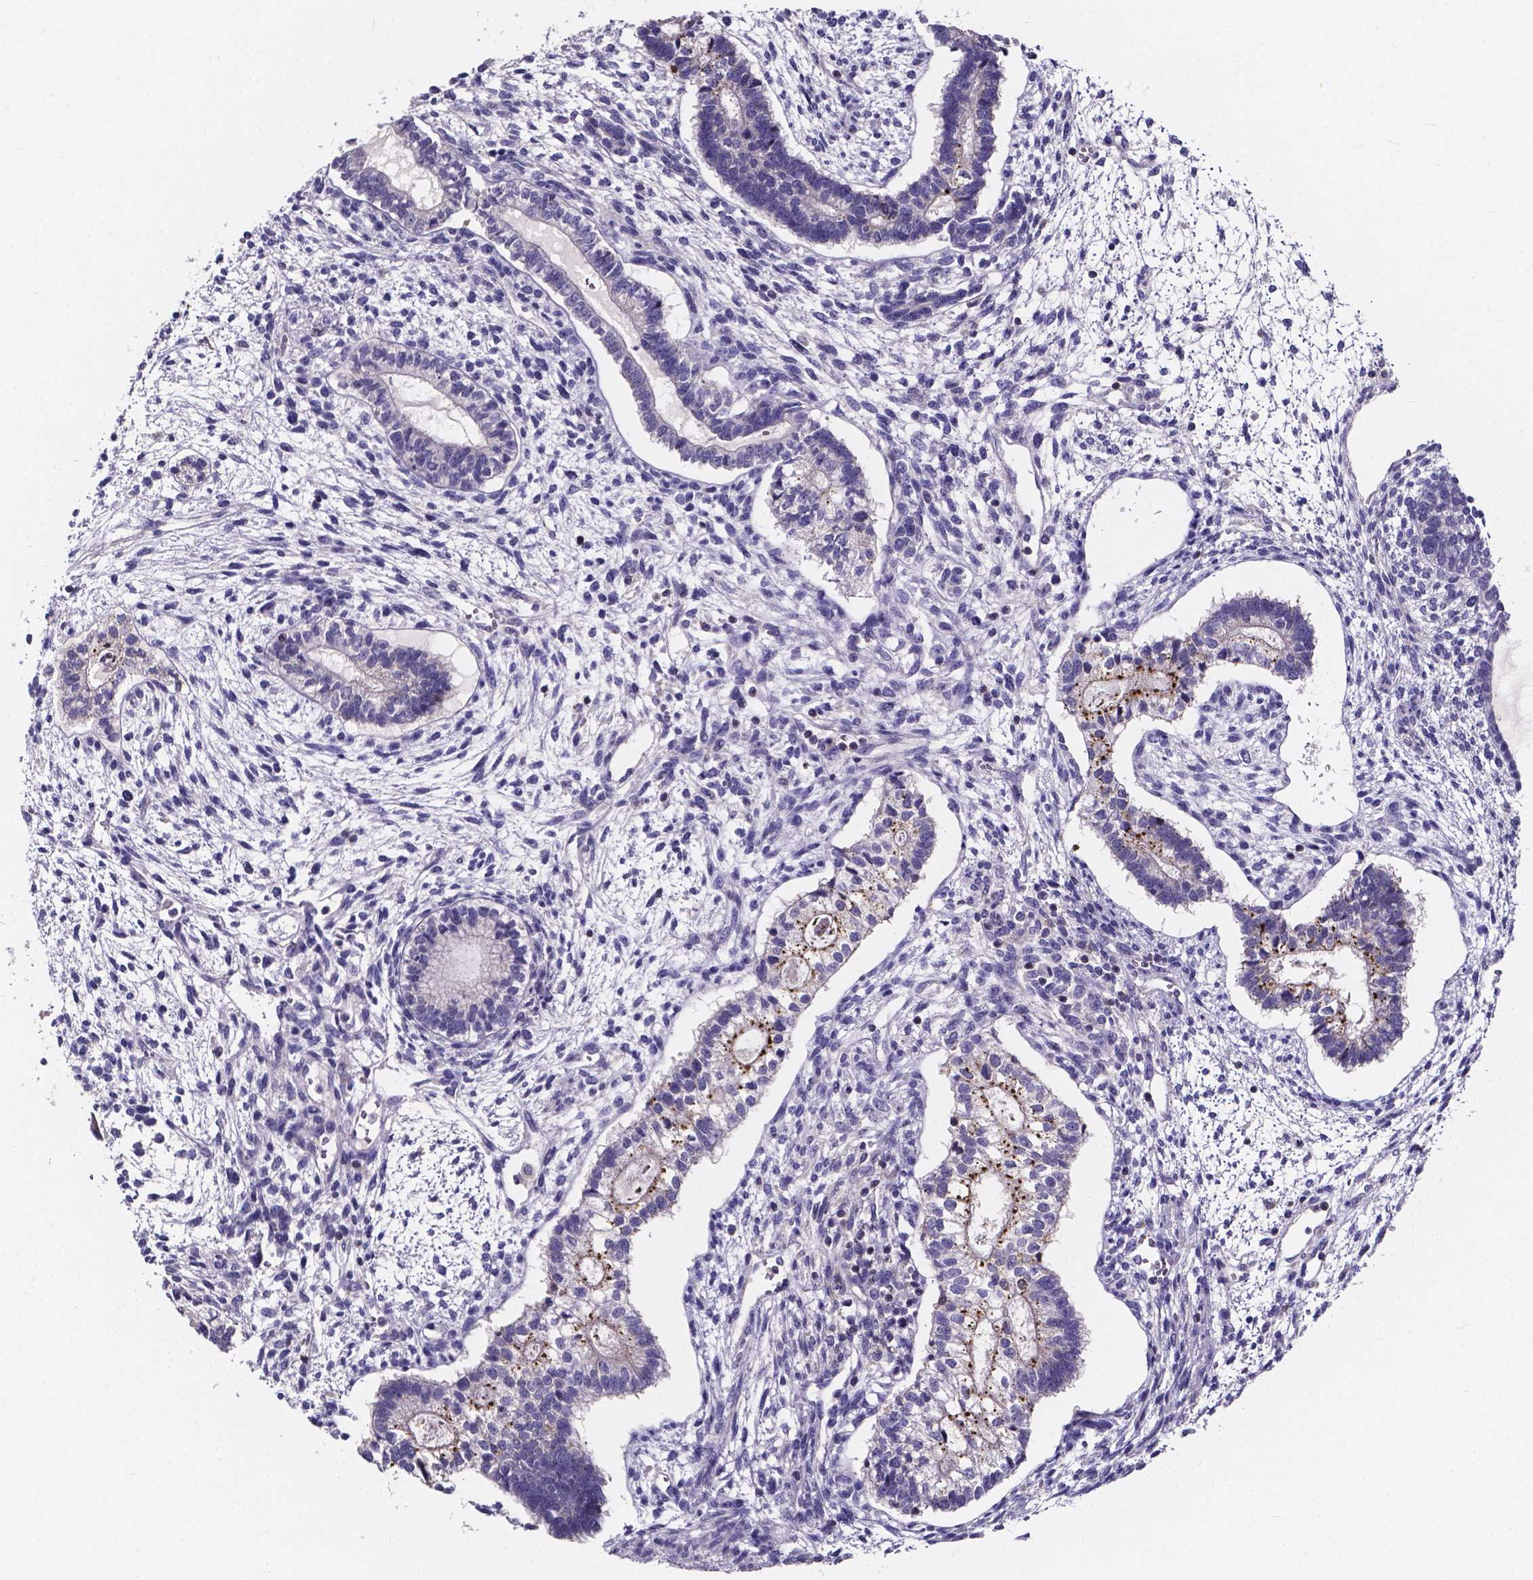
{"staining": {"intensity": "strong", "quantity": "<25%", "location": "cytoplasmic/membranous"}, "tissue": "testis cancer", "cell_type": "Tumor cells", "image_type": "cancer", "snomed": [{"axis": "morphology", "description": "Carcinoma, Embryonal, NOS"}, {"axis": "topography", "description": "Testis"}], "caption": "Testis cancer was stained to show a protein in brown. There is medium levels of strong cytoplasmic/membranous staining in approximately <25% of tumor cells.", "gene": "THEMIS", "patient": {"sex": "male", "age": 37}}